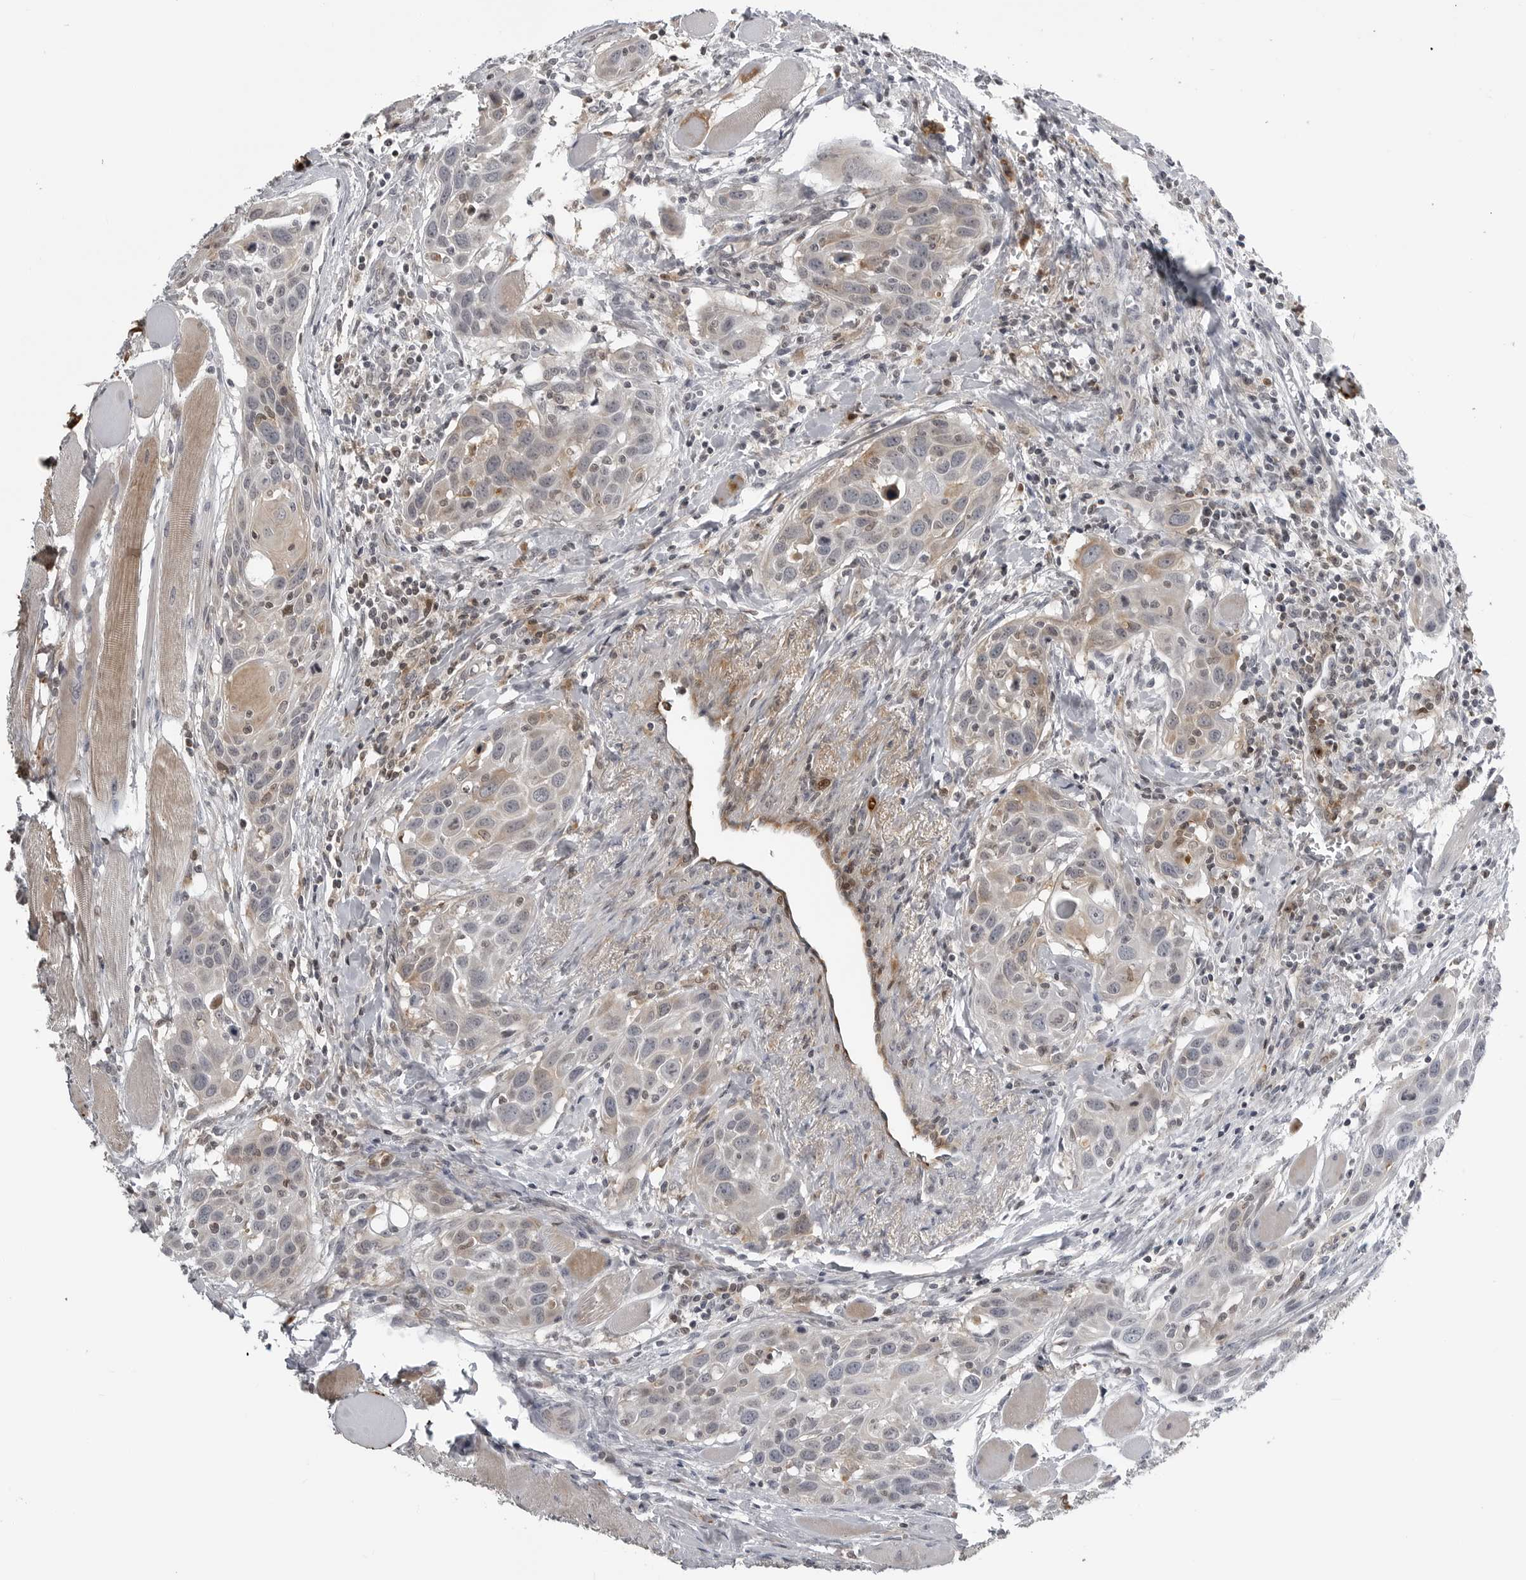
{"staining": {"intensity": "weak", "quantity": "<25%", "location": "cytoplasmic/membranous"}, "tissue": "head and neck cancer", "cell_type": "Tumor cells", "image_type": "cancer", "snomed": [{"axis": "morphology", "description": "Squamous cell carcinoma, NOS"}, {"axis": "topography", "description": "Oral tissue"}, {"axis": "topography", "description": "Head-Neck"}], "caption": "DAB immunohistochemical staining of human head and neck cancer shows no significant expression in tumor cells.", "gene": "CXCR5", "patient": {"sex": "female", "age": 50}}